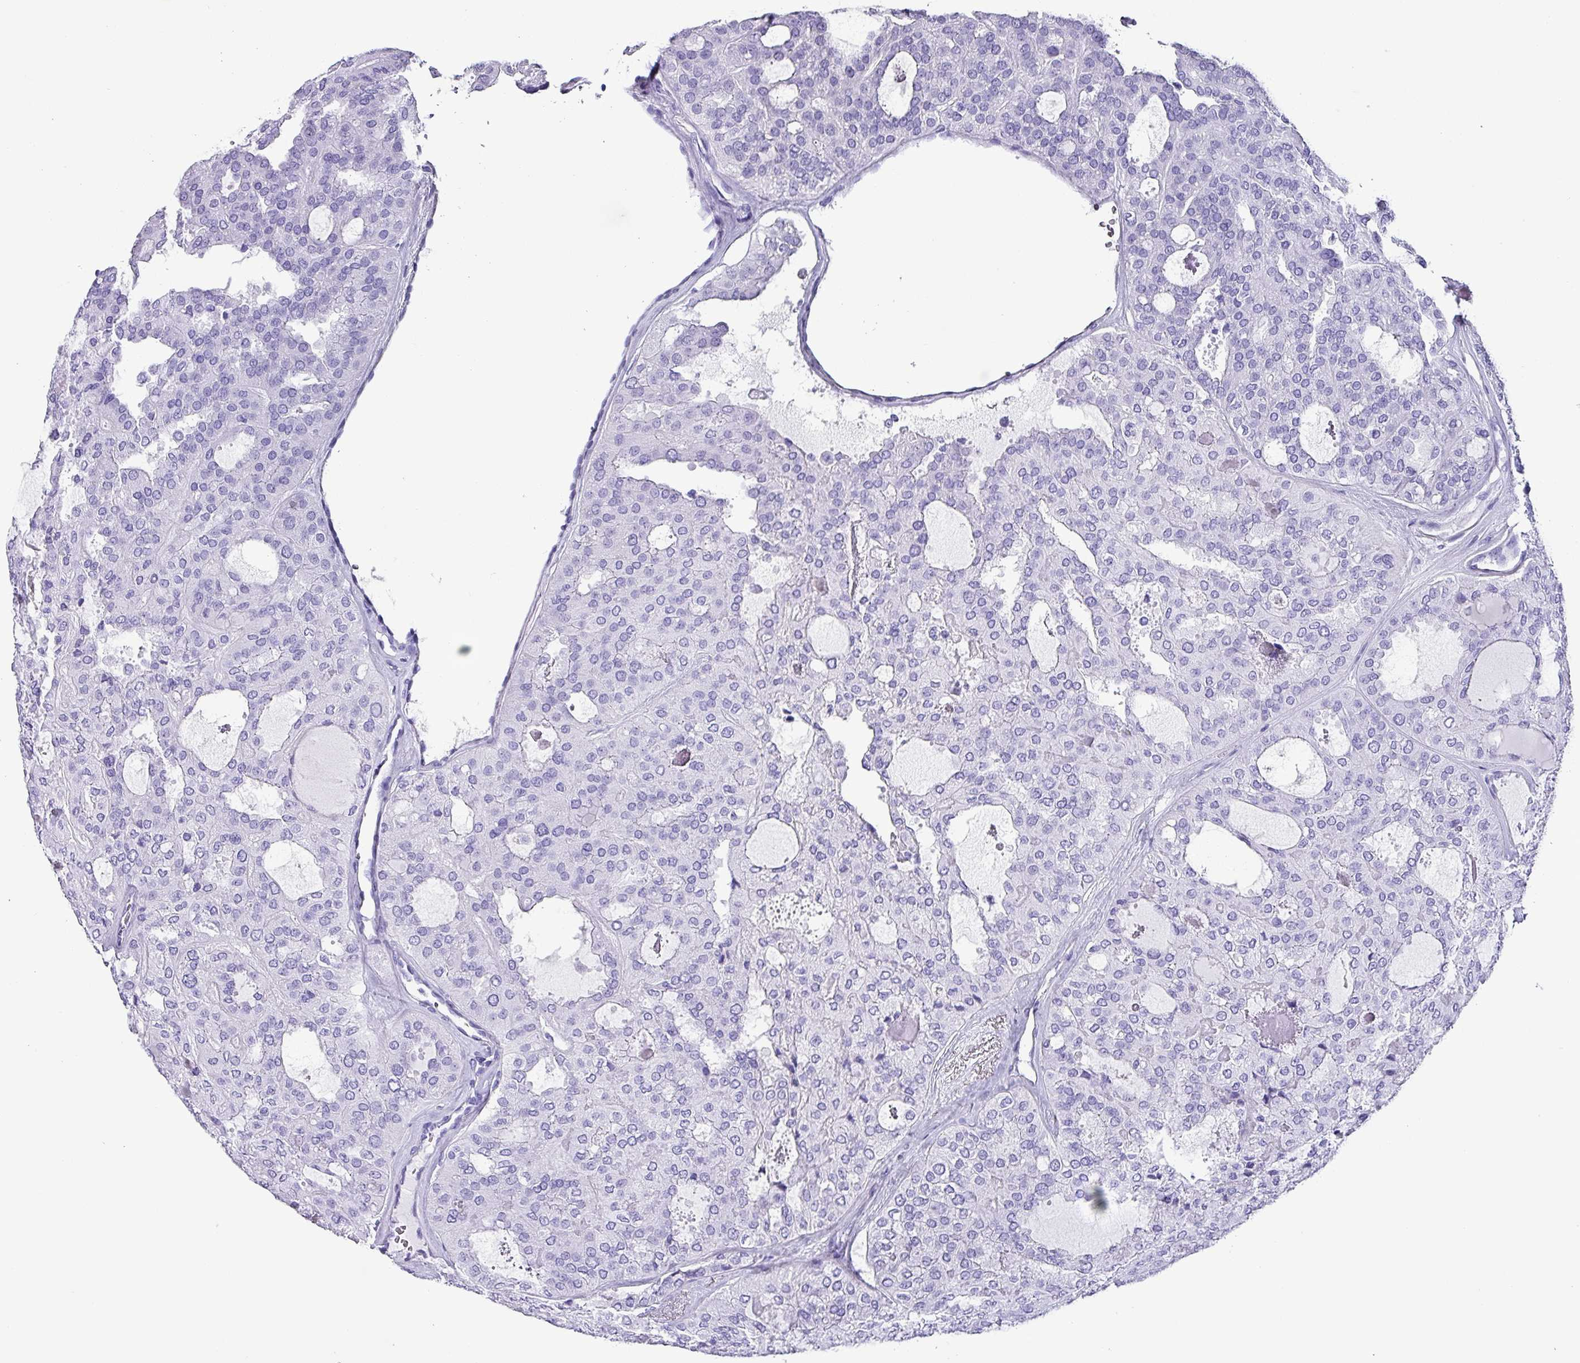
{"staining": {"intensity": "negative", "quantity": "none", "location": "none"}, "tissue": "thyroid cancer", "cell_type": "Tumor cells", "image_type": "cancer", "snomed": [{"axis": "morphology", "description": "Follicular adenoma carcinoma, NOS"}, {"axis": "topography", "description": "Thyroid gland"}], "caption": "Immunohistochemical staining of human follicular adenoma carcinoma (thyroid) reveals no significant positivity in tumor cells.", "gene": "KRT6C", "patient": {"sex": "male", "age": 75}}